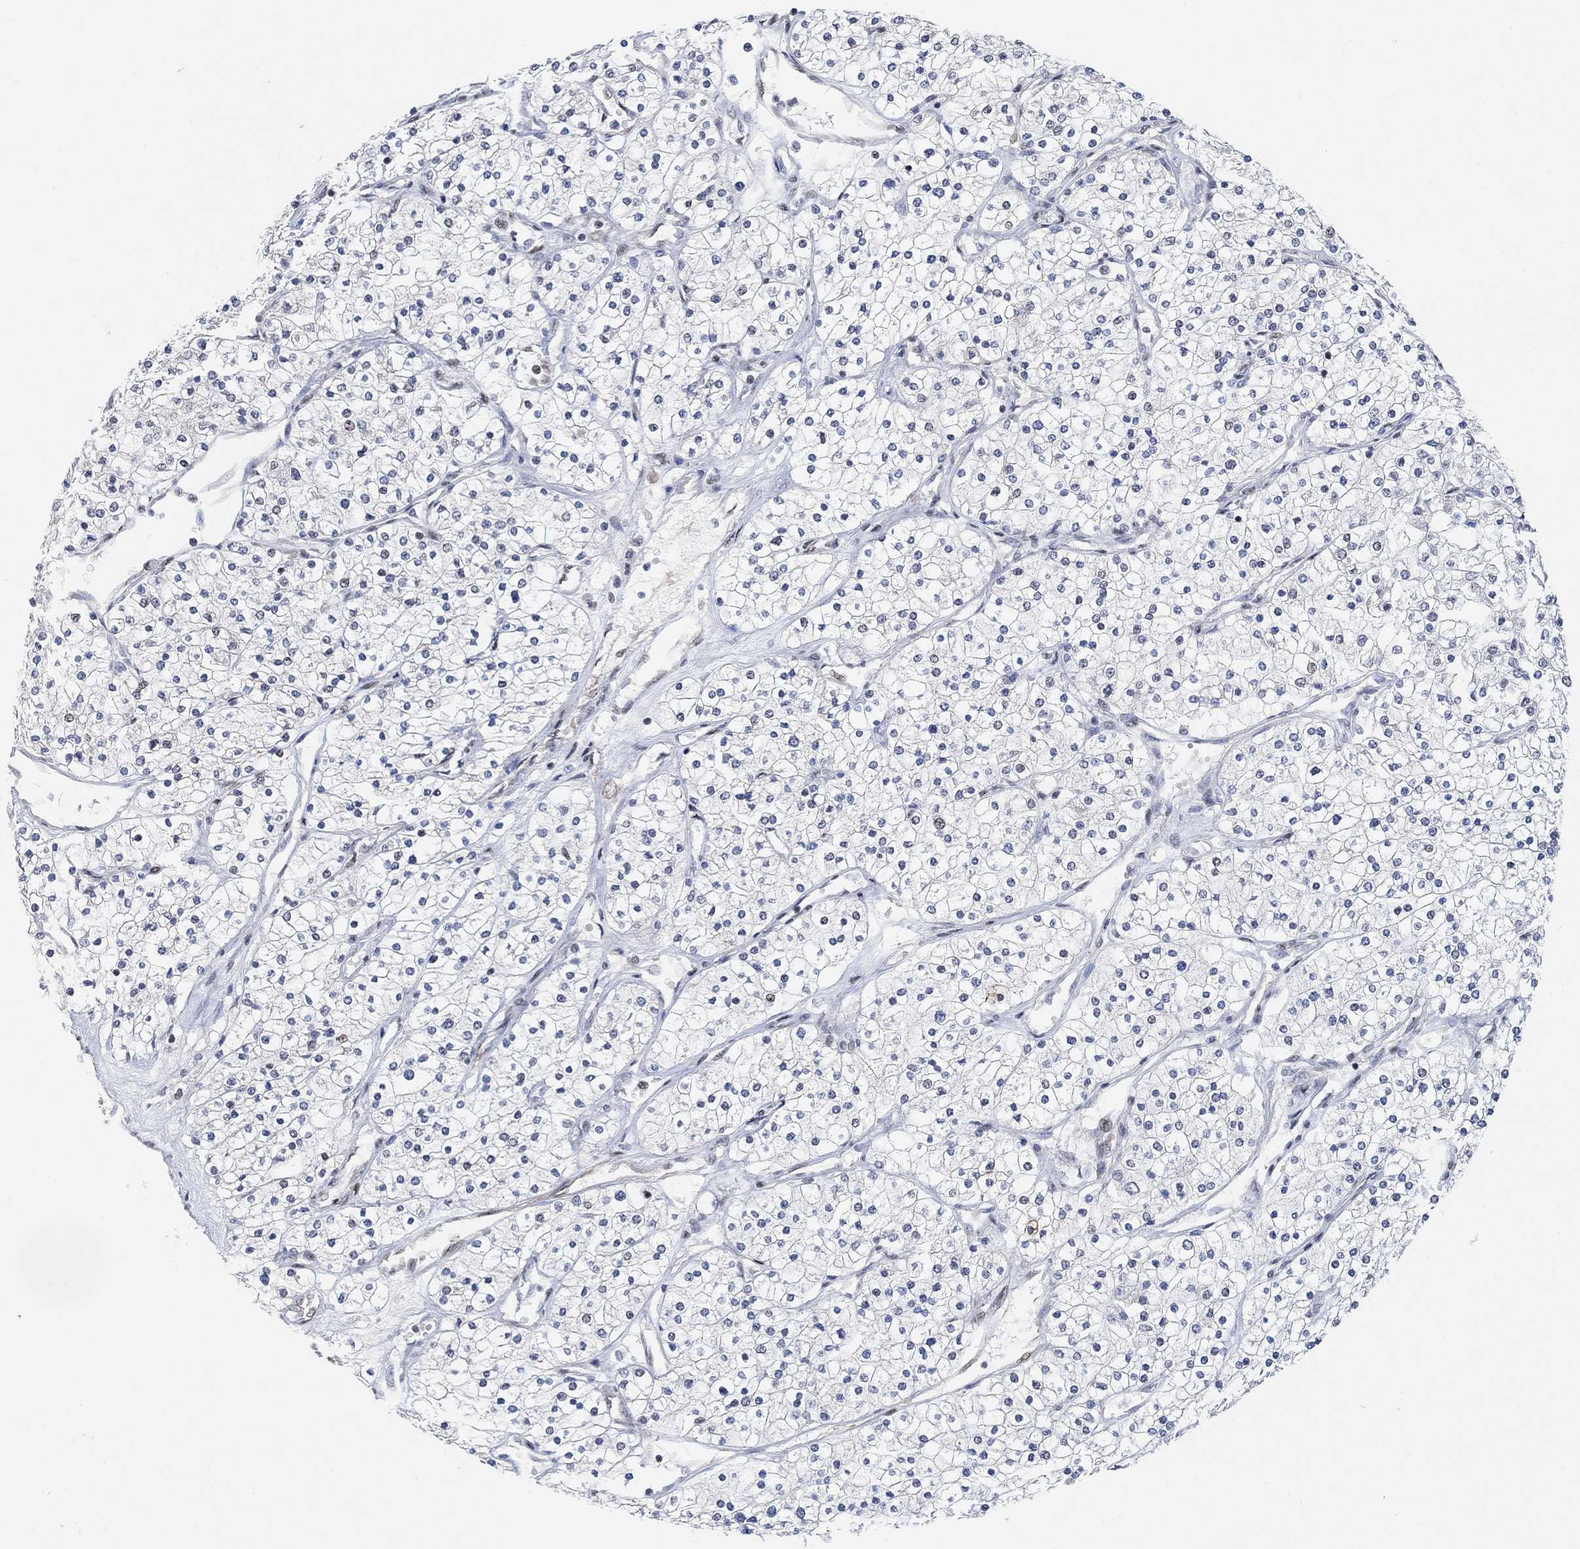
{"staining": {"intensity": "weak", "quantity": "25%-75%", "location": "nuclear"}, "tissue": "renal cancer", "cell_type": "Tumor cells", "image_type": "cancer", "snomed": [{"axis": "morphology", "description": "Adenocarcinoma, NOS"}, {"axis": "topography", "description": "Kidney"}], "caption": "Protein staining of renal adenocarcinoma tissue displays weak nuclear expression in approximately 25%-75% of tumor cells.", "gene": "USP39", "patient": {"sex": "male", "age": 80}}